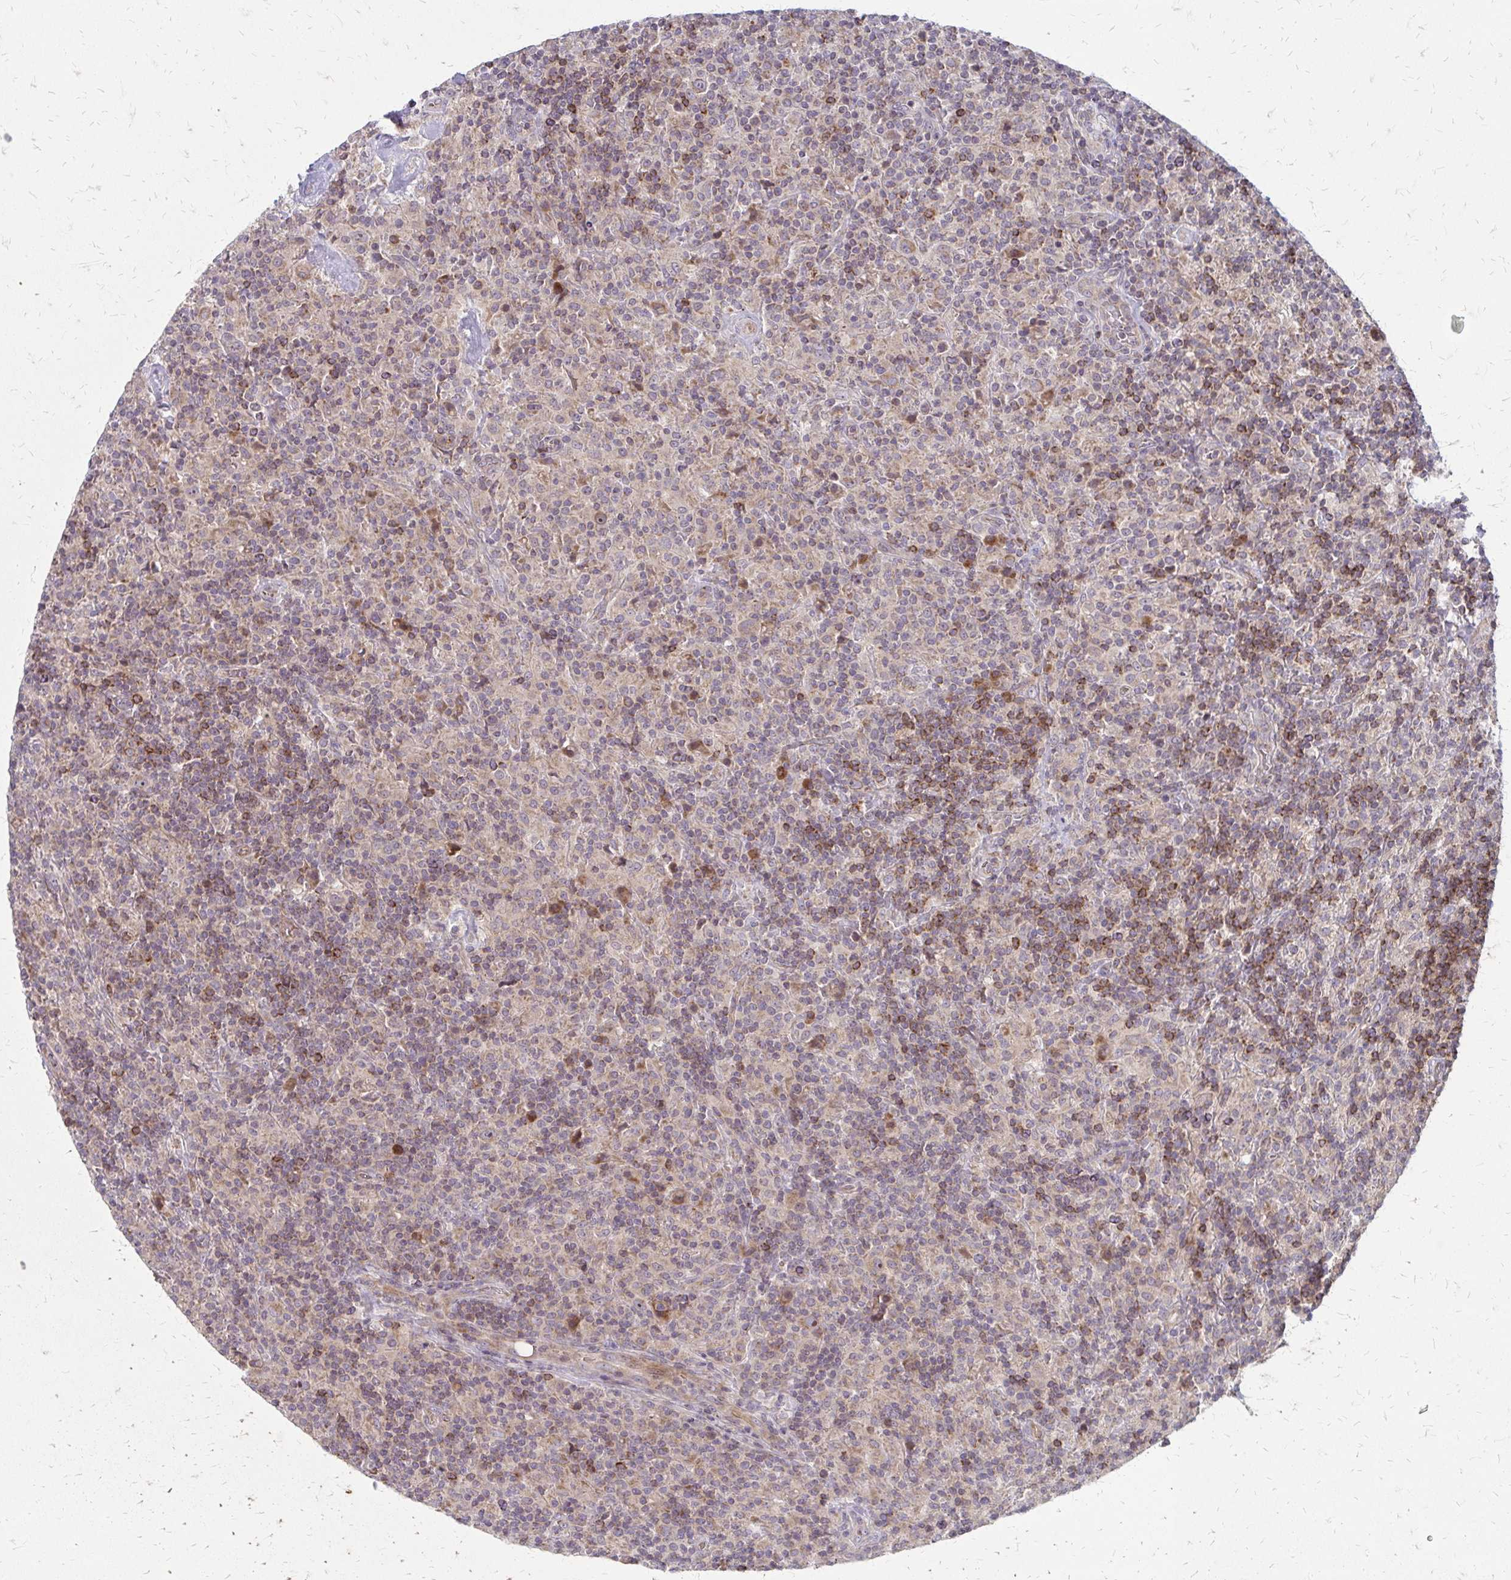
{"staining": {"intensity": "moderate", "quantity": "25%-75%", "location": "cytoplasmic/membranous"}, "tissue": "lymphoma", "cell_type": "Tumor cells", "image_type": "cancer", "snomed": [{"axis": "morphology", "description": "Hodgkin's disease, NOS"}, {"axis": "topography", "description": "Lymph node"}], "caption": "Immunohistochemistry (IHC) image of Hodgkin's disease stained for a protein (brown), which displays medium levels of moderate cytoplasmic/membranous positivity in about 25%-75% of tumor cells.", "gene": "ZNF383", "patient": {"sex": "male", "age": 70}}